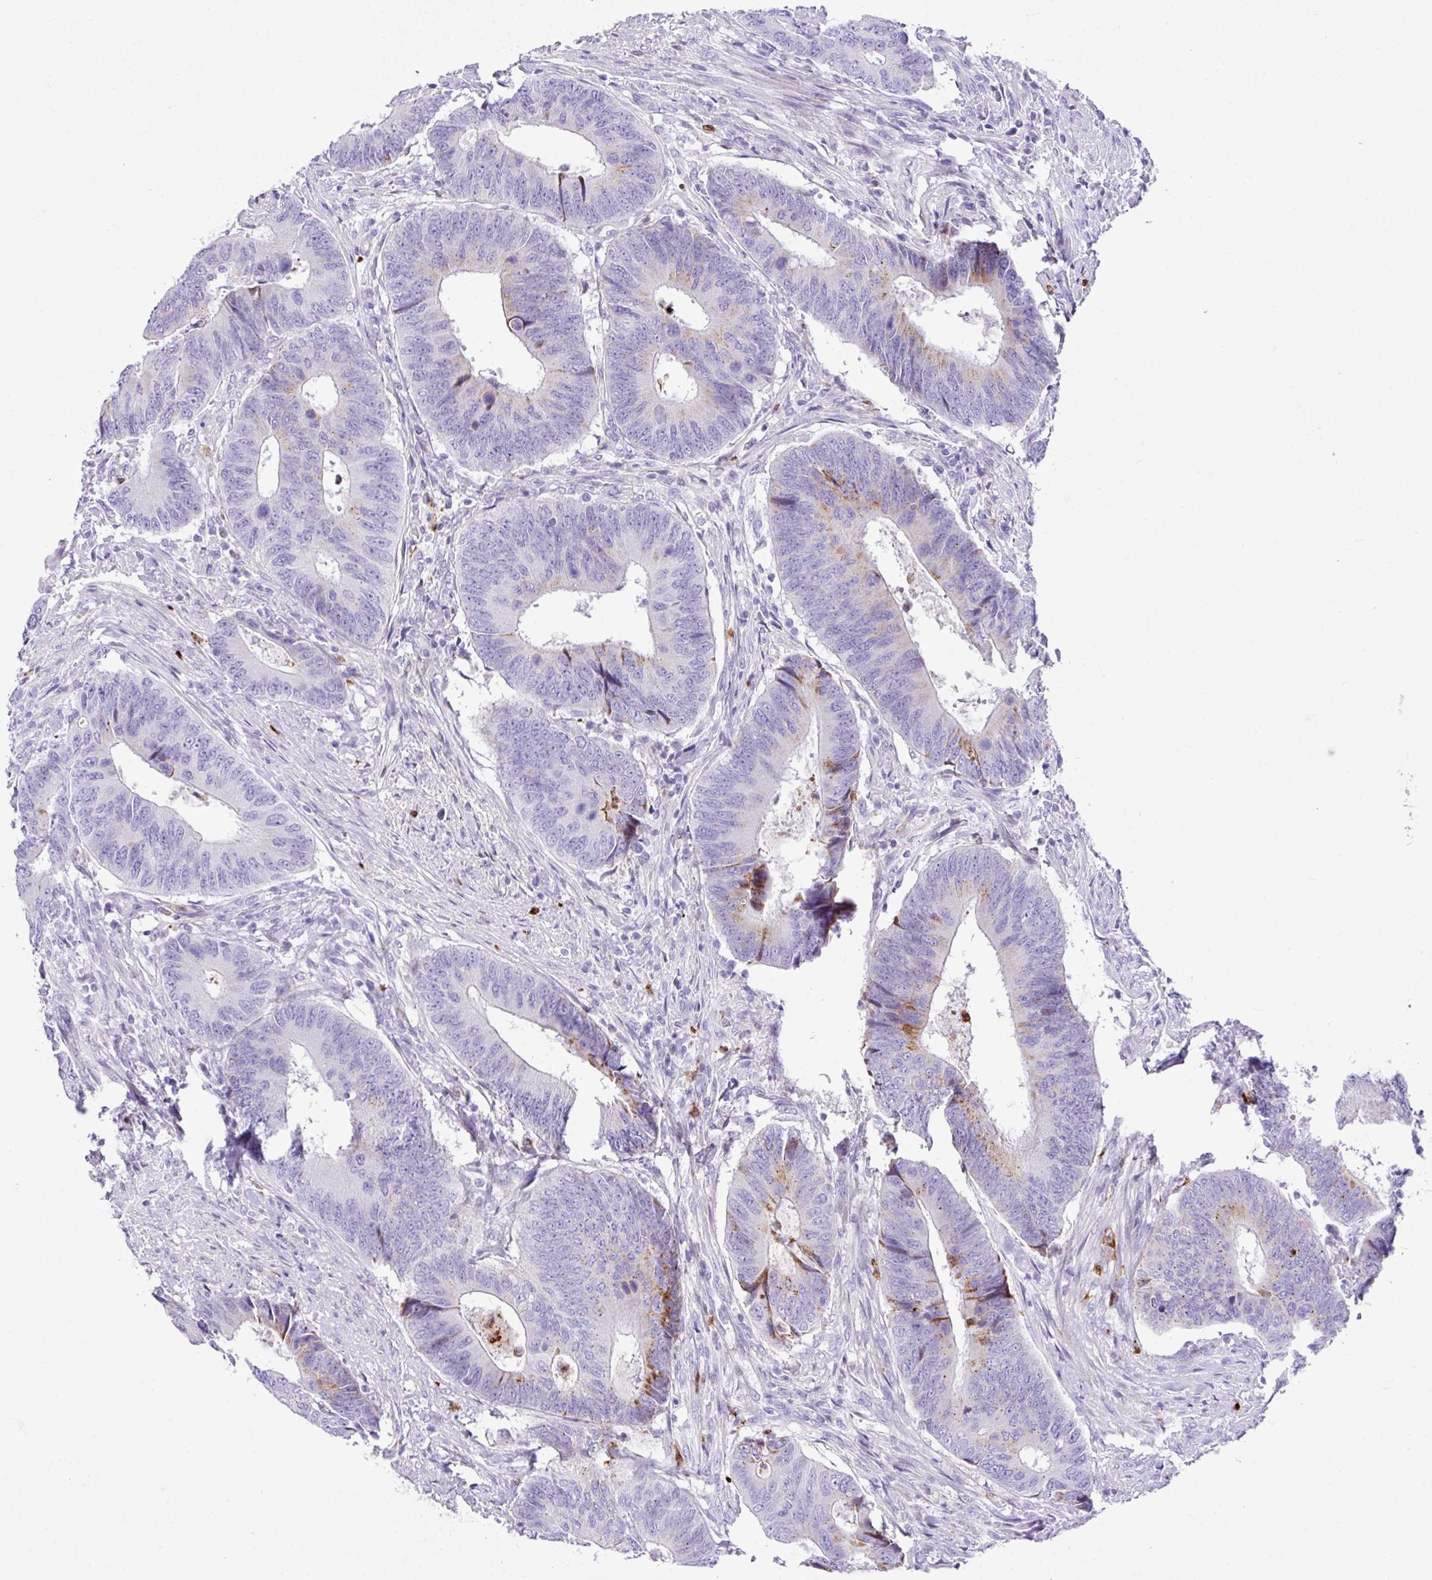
{"staining": {"intensity": "moderate", "quantity": "<25%", "location": "cytoplasmic/membranous"}, "tissue": "colorectal cancer", "cell_type": "Tumor cells", "image_type": "cancer", "snomed": [{"axis": "morphology", "description": "Adenocarcinoma, NOS"}, {"axis": "topography", "description": "Colon"}], "caption": "Protein expression analysis of colorectal adenocarcinoma shows moderate cytoplasmic/membranous positivity in approximately <25% of tumor cells. (DAB IHC with brightfield microscopy, high magnification).", "gene": "RCAN2", "patient": {"sex": "male", "age": 87}}